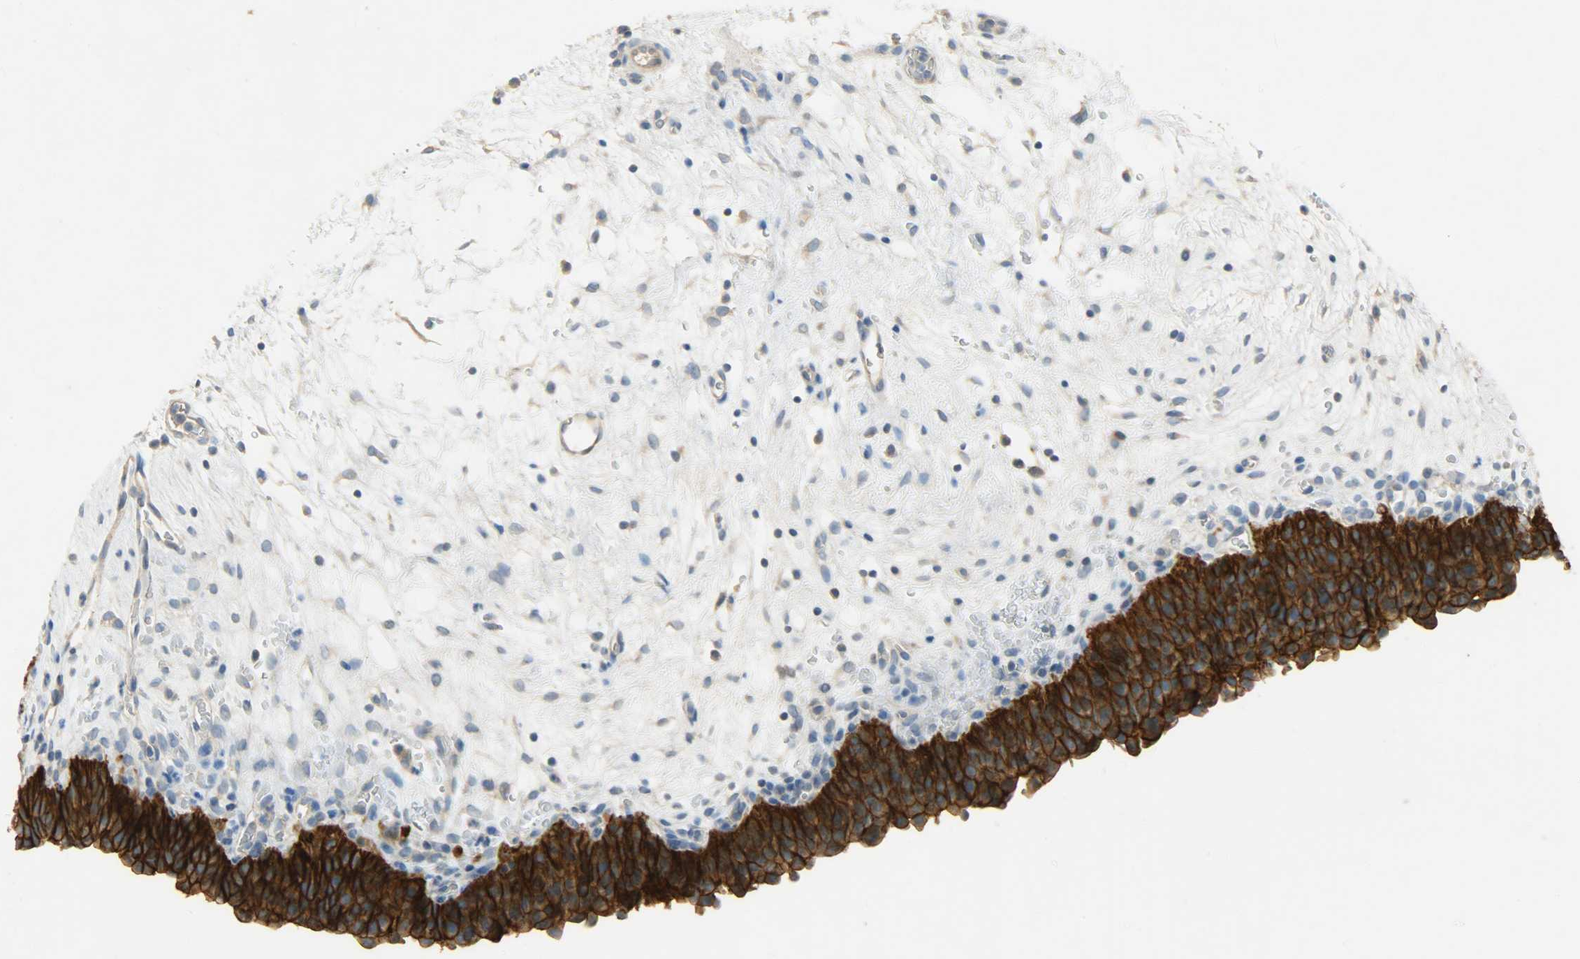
{"staining": {"intensity": "strong", "quantity": ">75%", "location": "cytoplasmic/membranous"}, "tissue": "urinary bladder", "cell_type": "Urothelial cells", "image_type": "normal", "snomed": [{"axis": "morphology", "description": "Normal tissue, NOS"}, {"axis": "morphology", "description": "Dysplasia, NOS"}, {"axis": "topography", "description": "Urinary bladder"}], "caption": "A high amount of strong cytoplasmic/membranous expression is seen in approximately >75% of urothelial cells in benign urinary bladder. The staining was performed using DAB (3,3'-diaminobenzidine), with brown indicating positive protein expression. Nuclei are stained blue with hematoxylin.", "gene": "DSG2", "patient": {"sex": "male", "age": 35}}